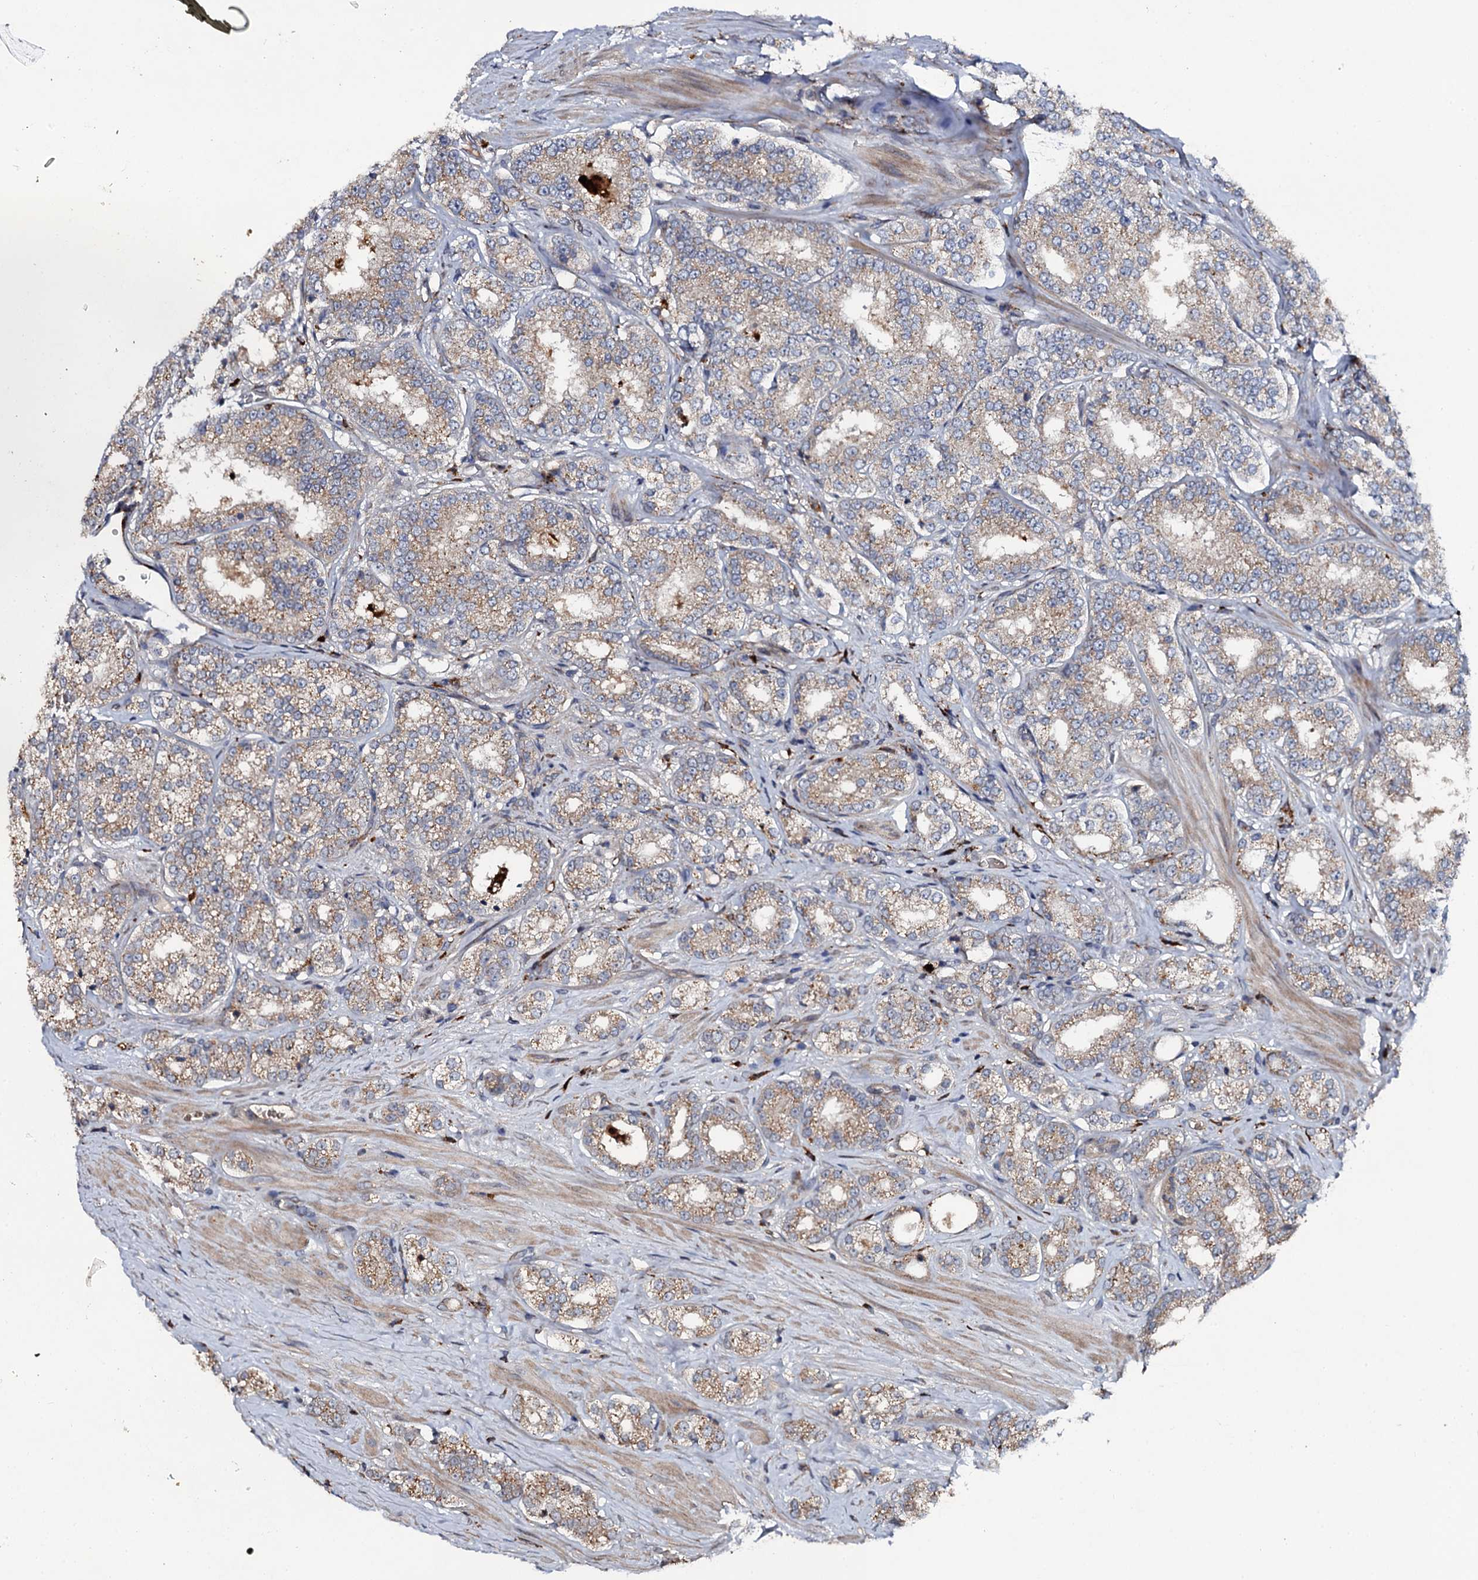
{"staining": {"intensity": "weak", "quantity": ">75%", "location": "cytoplasmic/membranous"}, "tissue": "prostate cancer", "cell_type": "Tumor cells", "image_type": "cancer", "snomed": [{"axis": "morphology", "description": "Normal tissue, NOS"}, {"axis": "morphology", "description": "Adenocarcinoma, High grade"}, {"axis": "topography", "description": "Prostate"}], "caption": "The histopathology image demonstrates immunohistochemical staining of prostate cancer (high-grade adenocarcinoma). There is weak cytoplasmic/membranous positivity is seen in about >75% of tumor cells. (DAB IHC, brown staining for protein, blue staining for nuclei).", "gene": "LRRC28", "patient": {"sex": "male", "age": 83}}